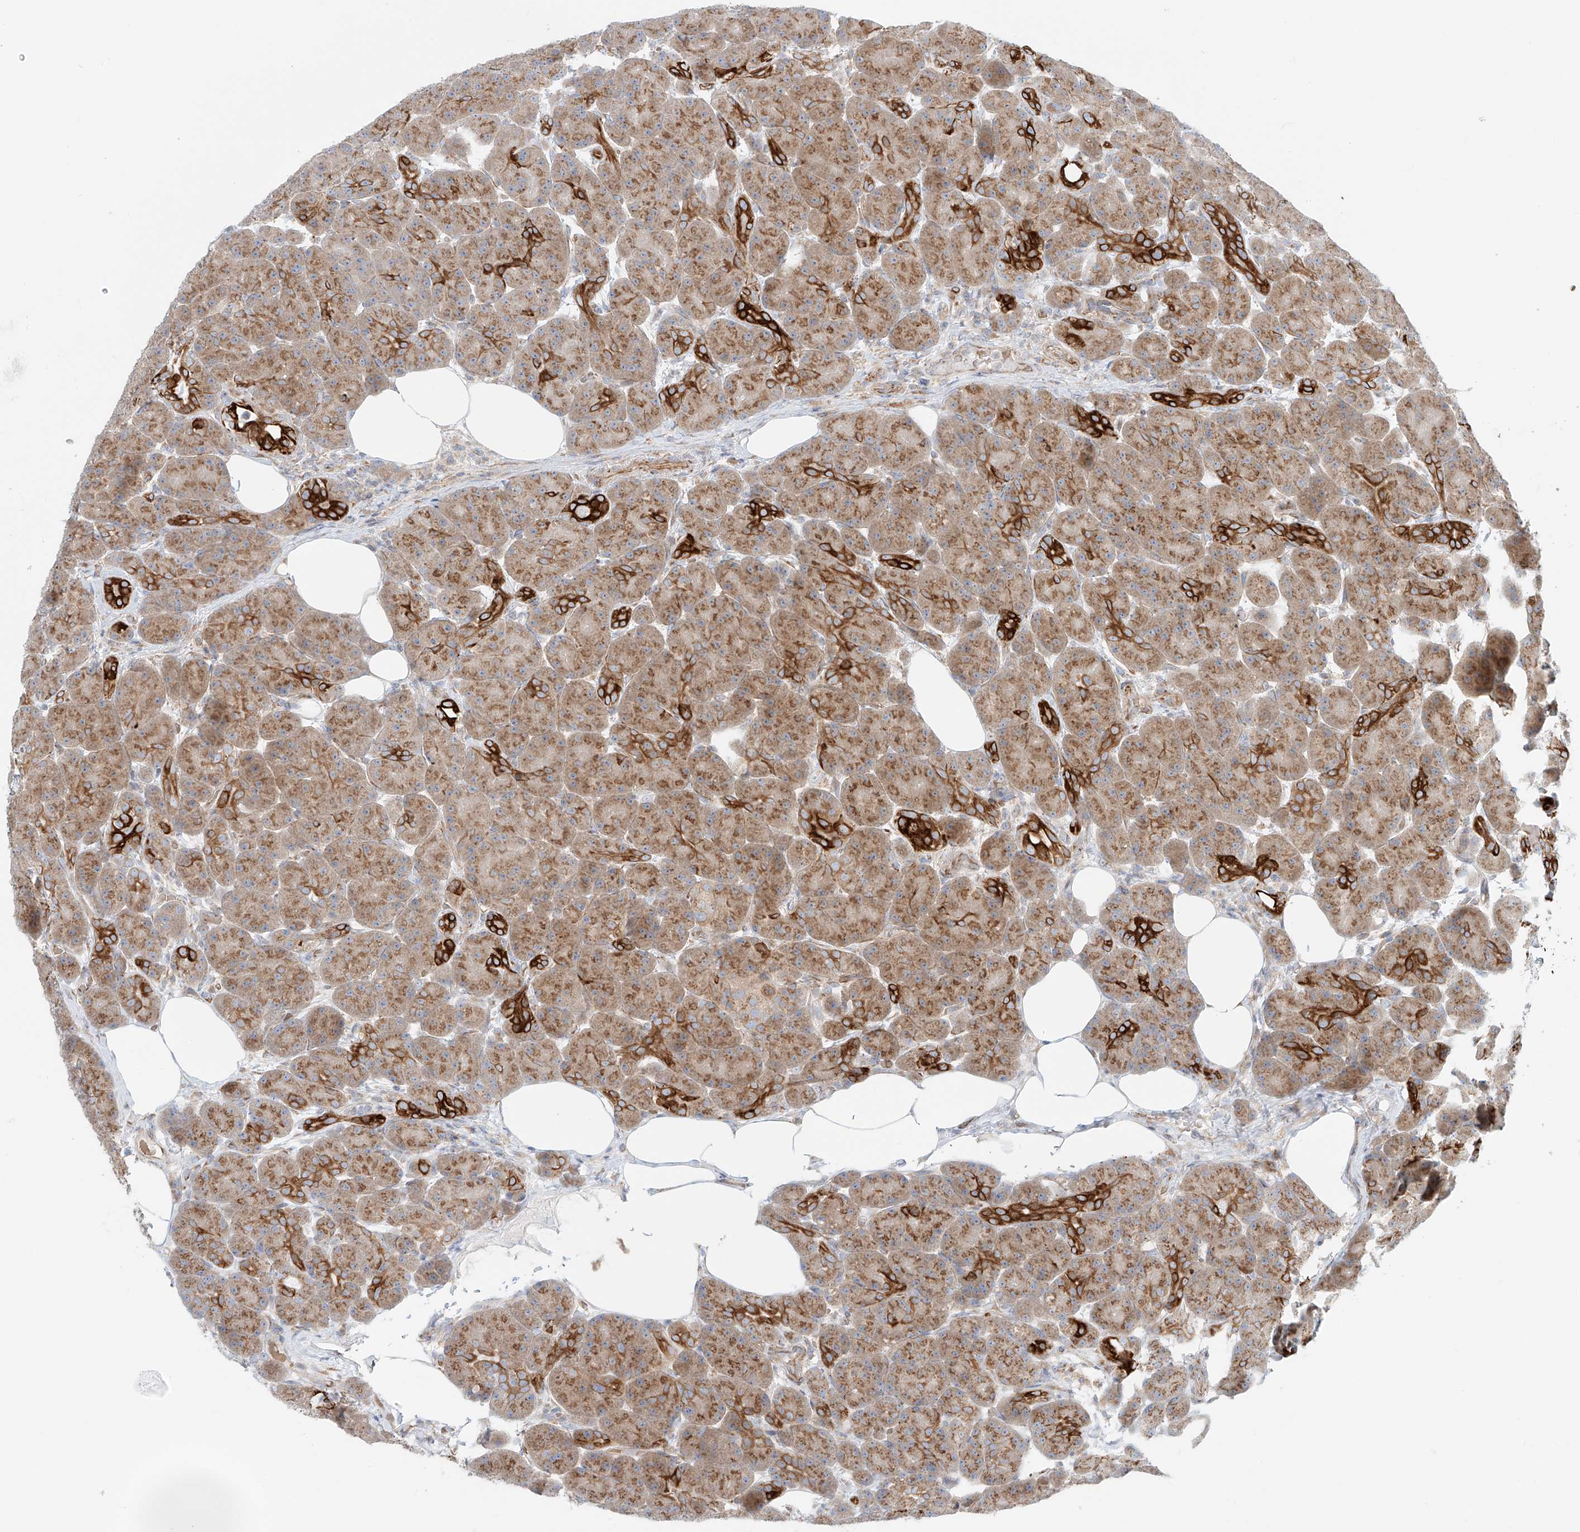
{"staining": {"intensity": "strong", "quantity": "25%-75%", "location": "cytoplasmic/membranous"}, "tissue": "pancreas", "cell_type": "Exocrine glandular cells", "image_type": "normal", "snomed": [{"axis": "morphology", "description": "Normal tissue, NOS"}, {"axis": "topography", "description": "Pancreas"}], "caption": "Protein staining exhibits strong cytoplasmic/membranous staining in approximately 25%-75% of exocrine glandular cells in normal pancreas.", "gene": "EIPR1", "patient": {"sex": "male", "age": 63}}